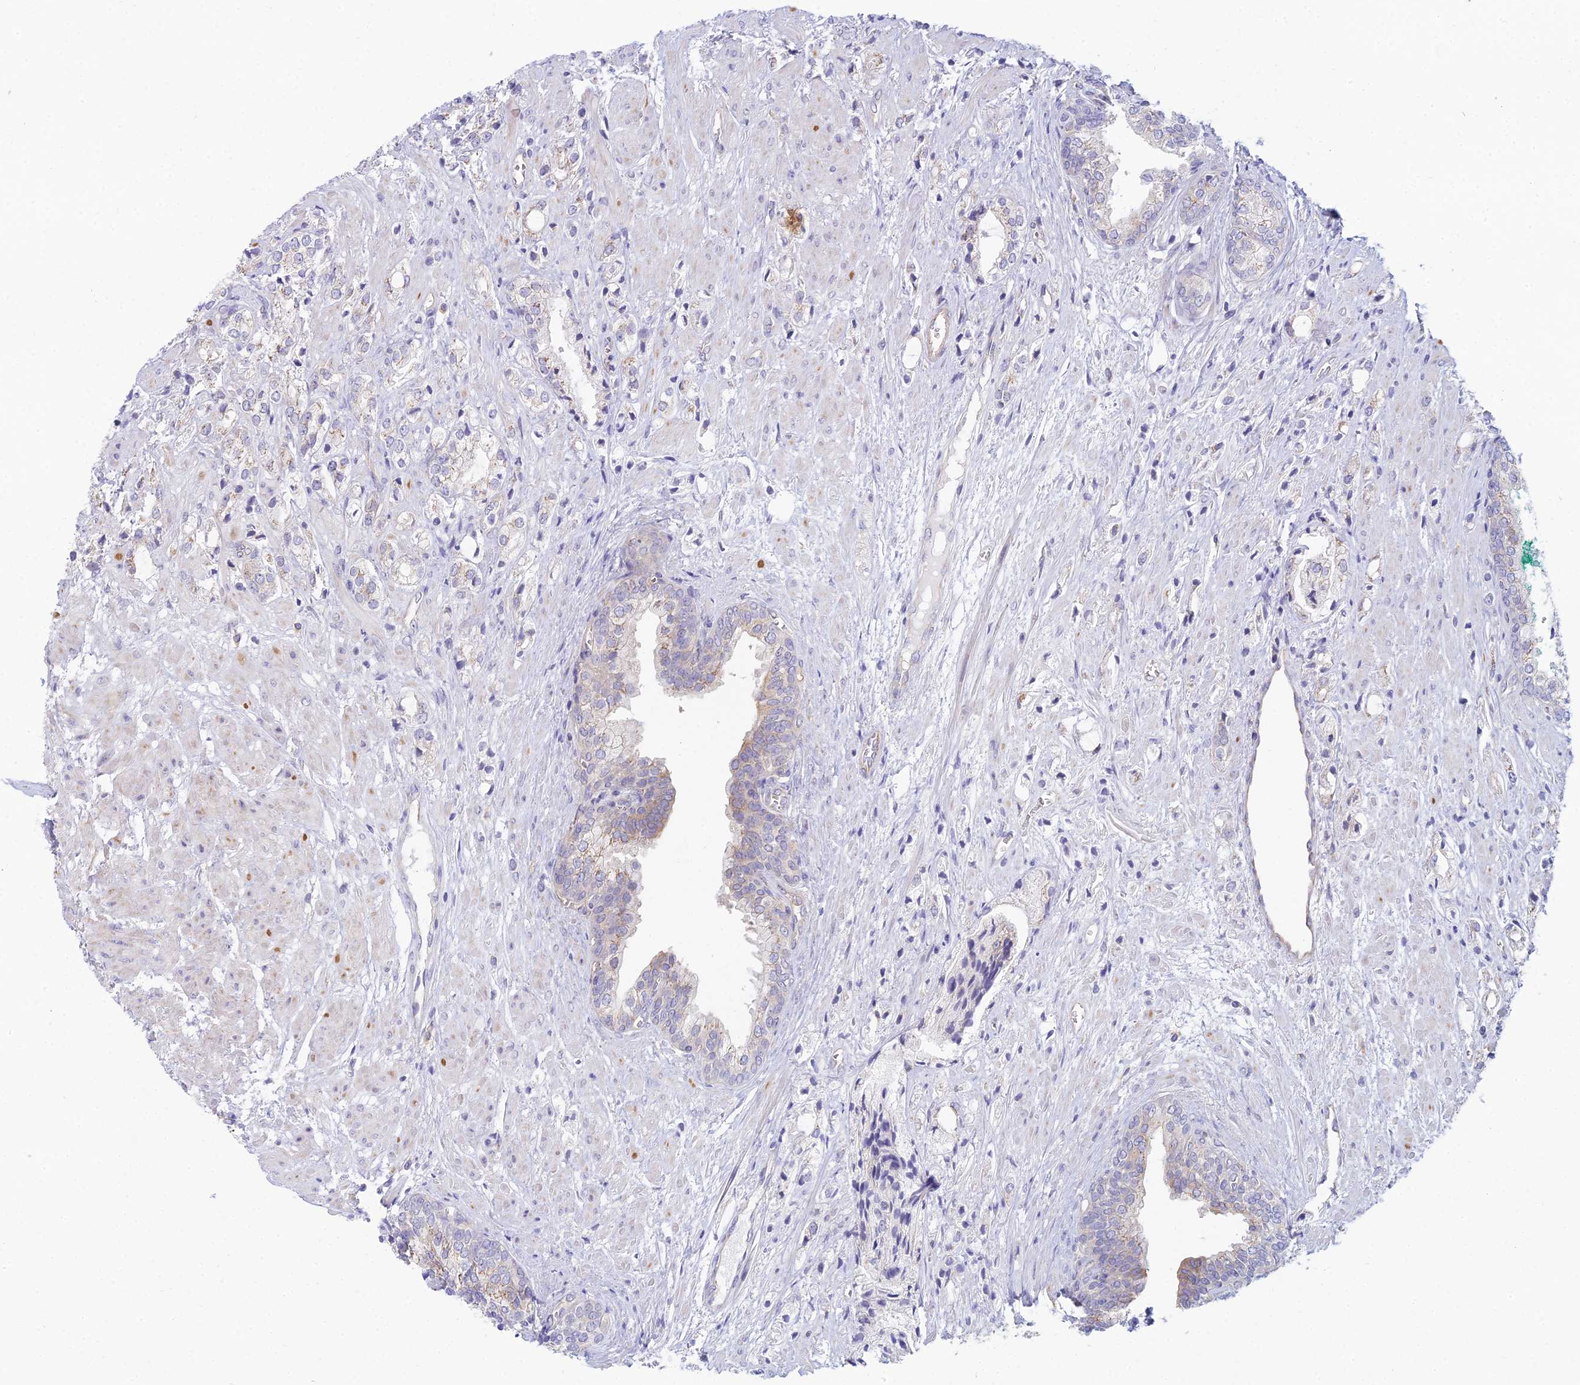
{"staining": {"intensity": "weak", "quantity": "<25%", "location": "cytoplasmic/membranous"}, "tissue": "prostate cancer", "cell_type": "Tumor cells", "image_type": "cancer", "snomed": [{"axis": "morphology", "description": "Adenocarcinoma, High grade"}, {"axis": "topography", "description": "Prostate"}], "caption": "Human high-grade adenocarcinoma (prostate) stained for a protein using immunohistochemistry exhibits no expression in tumor cells.", "gene": "ZNF564", "patient": {"sex": "male", "age": 50}}